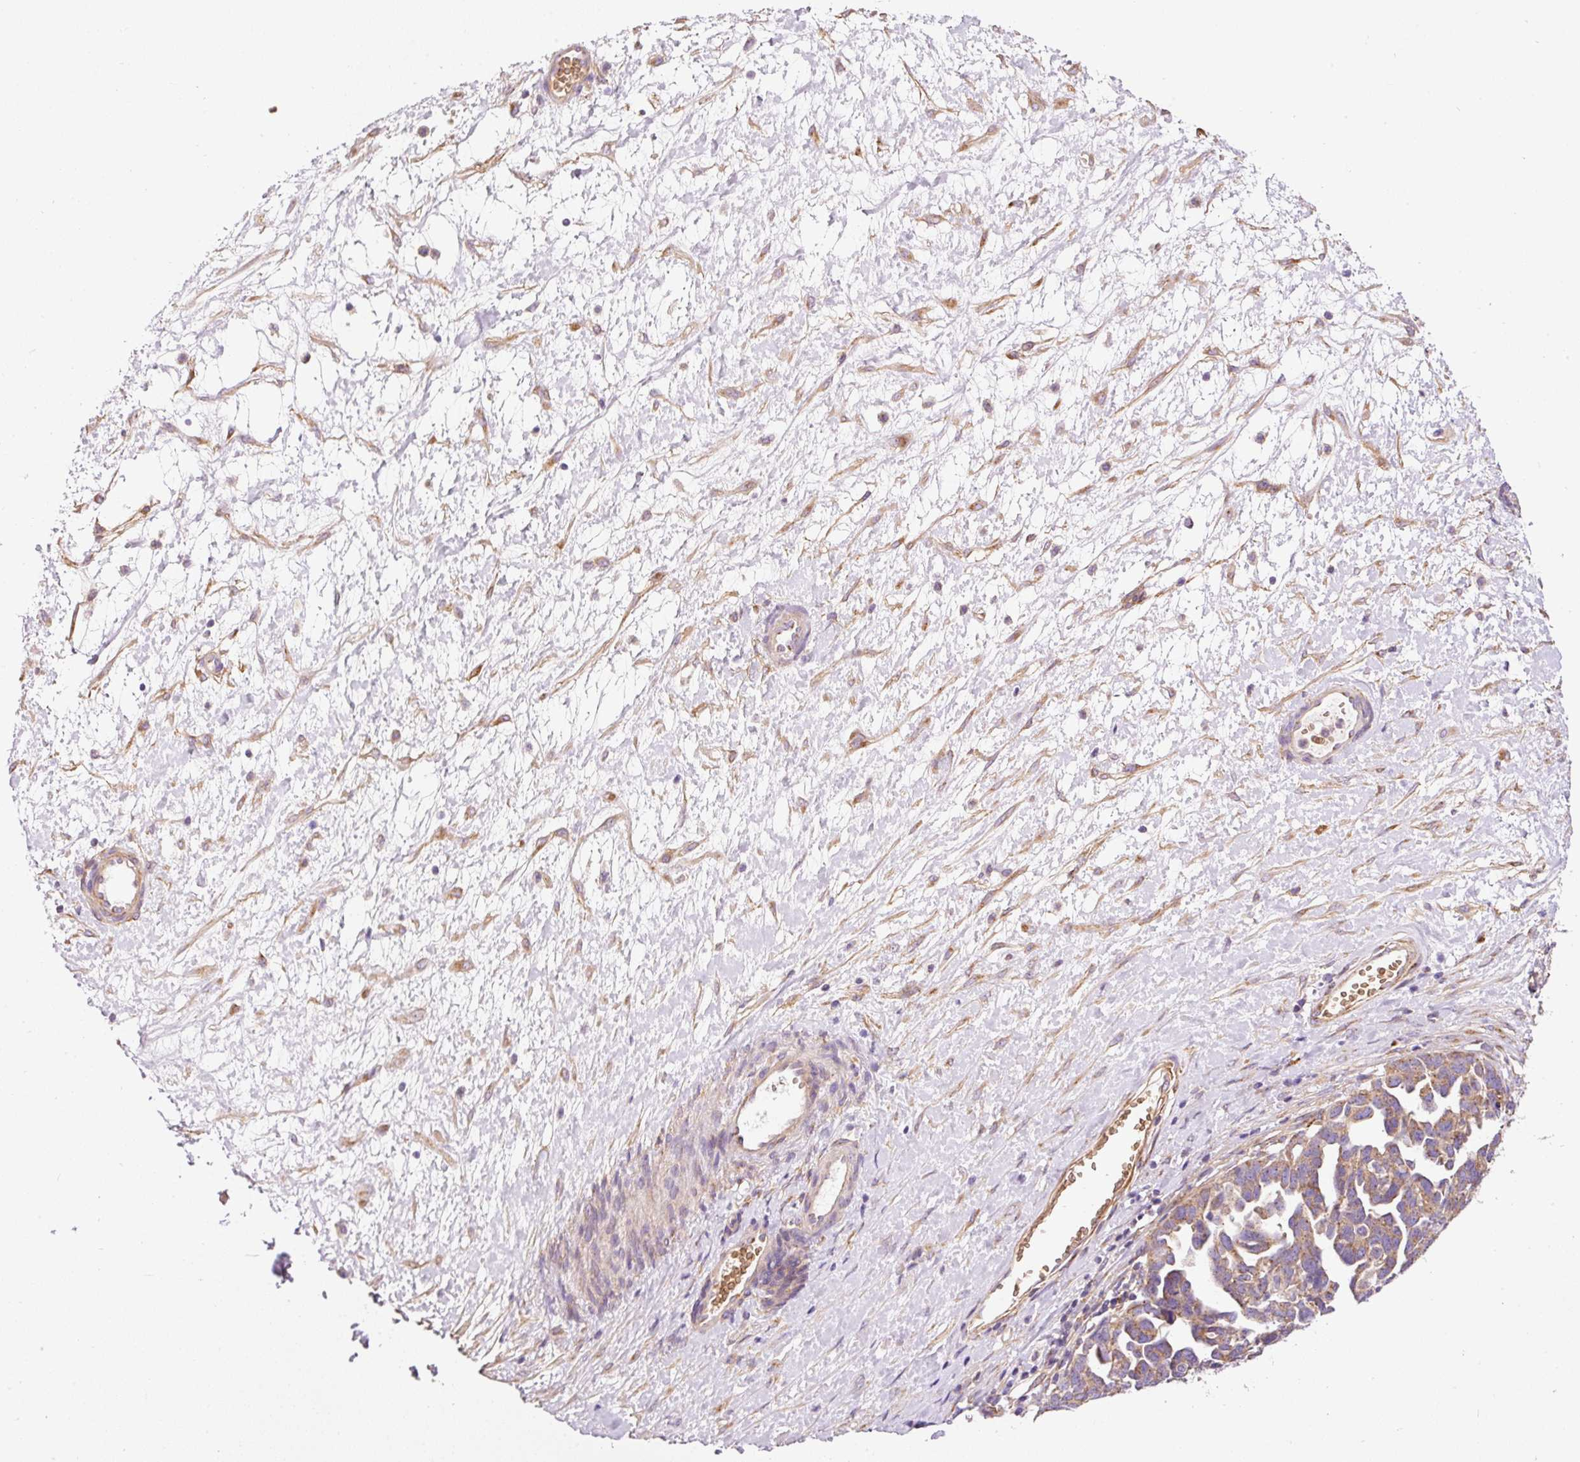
{"staining": {"intensity": "moderate", "quantity": ">75%", "location": "cytoplasmic/membranous"}, "tissue": "ovarian cancer", "cell_type": "Tumor cells", "image_type": "cancer", "snomed": [{"axis": "morphology", "description": "Cystadenocarcinoma, serous, NOS"}, {"axis": "topography", "description": "Ovary"}], "caption": "Protein expression by IHC exhibits moderate cytoplasmic/membranous staining in about >75% of tumor cells in serous cystadenocarcinoma (ovarian).", "gene": "PRRC2A", "patient": {"sex": "female", "age": 54}}